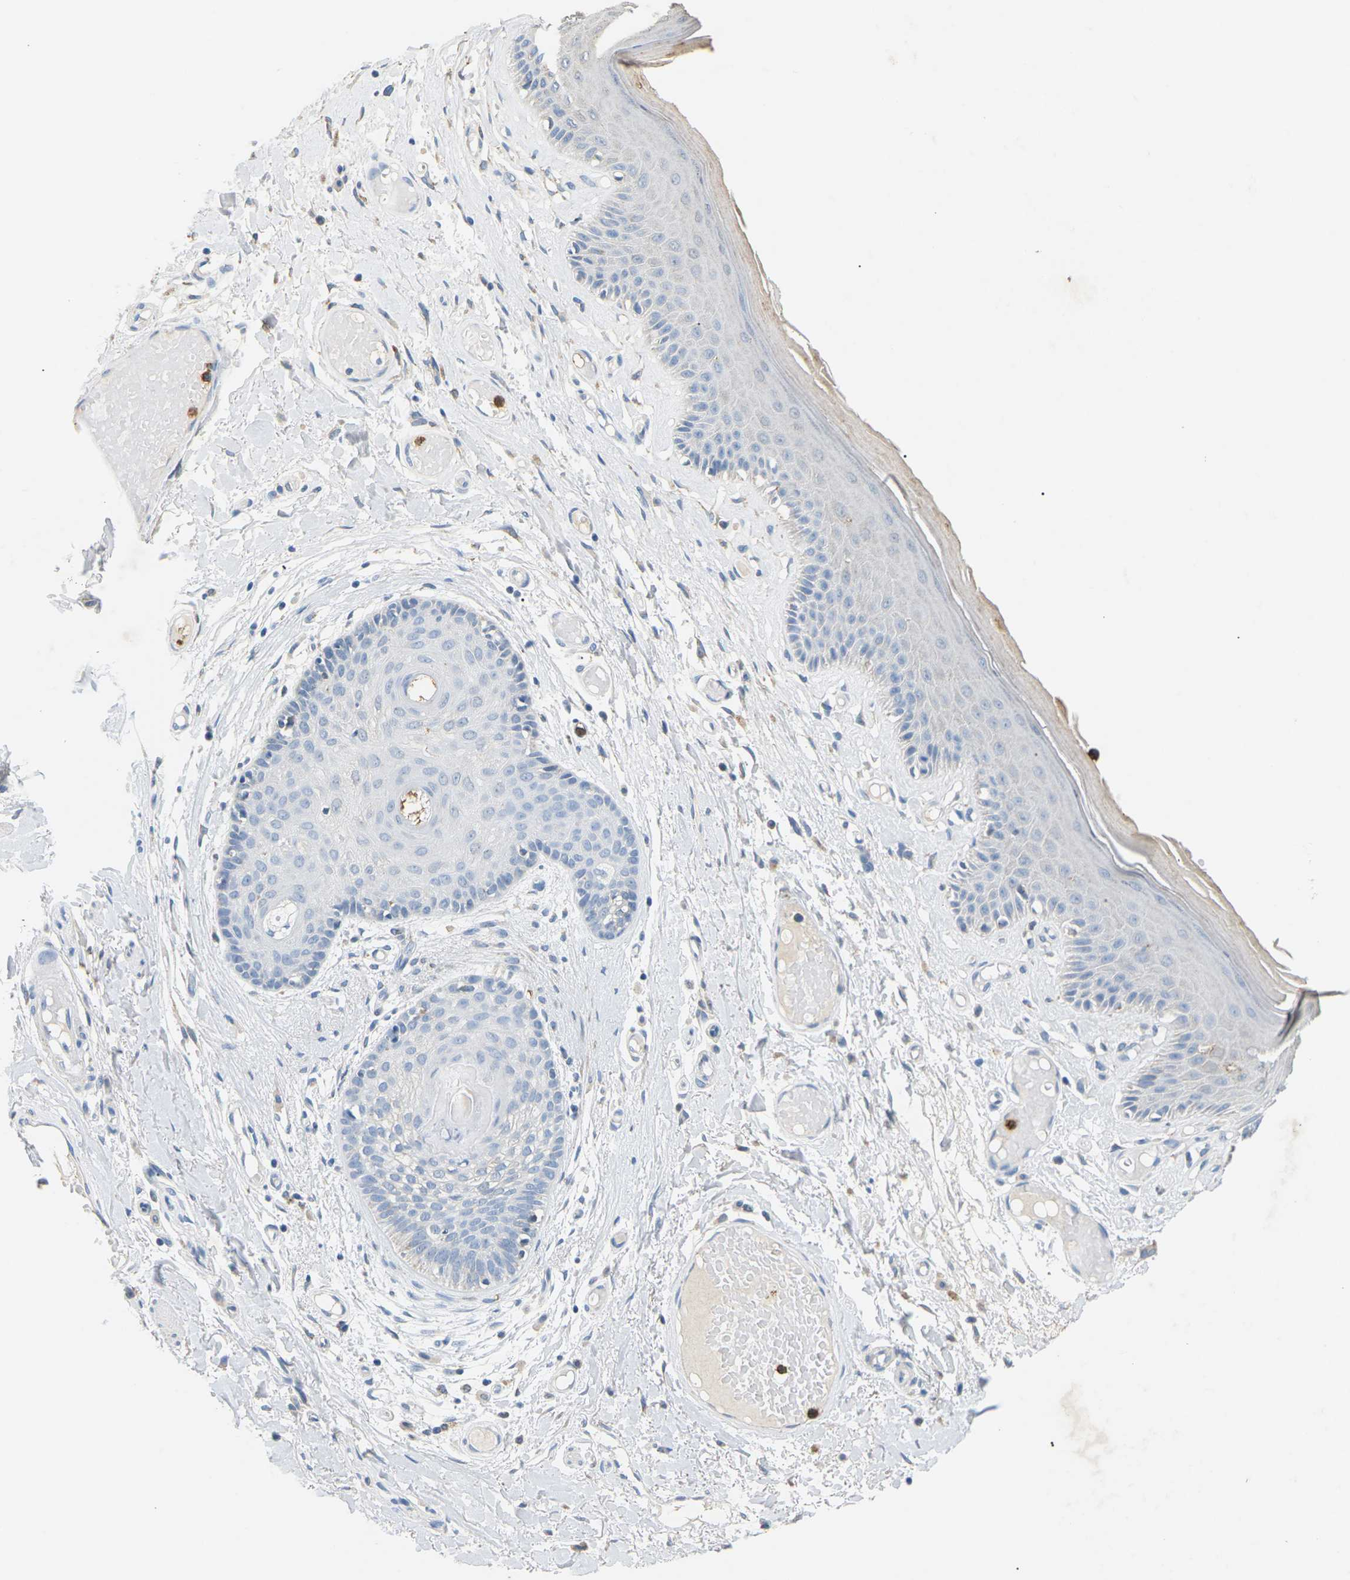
{"staining": {"intensity": "weak", "quantity": "<25%", "location": "cytoplasmic/membranous"}, "tissue": "skin", "cell_type": "Epidermal cells", "image_type": "normal", "snomed": [{"axis": "morphology", "description": "Normal tissue, NOS"}, {"axis": "topography", "description": "Vulva"}], "caption": "Image shows no protein expression in epidermal cells of normal skin.", "gene": "ADM", "patient": {"sex": "female", "age": 73}}